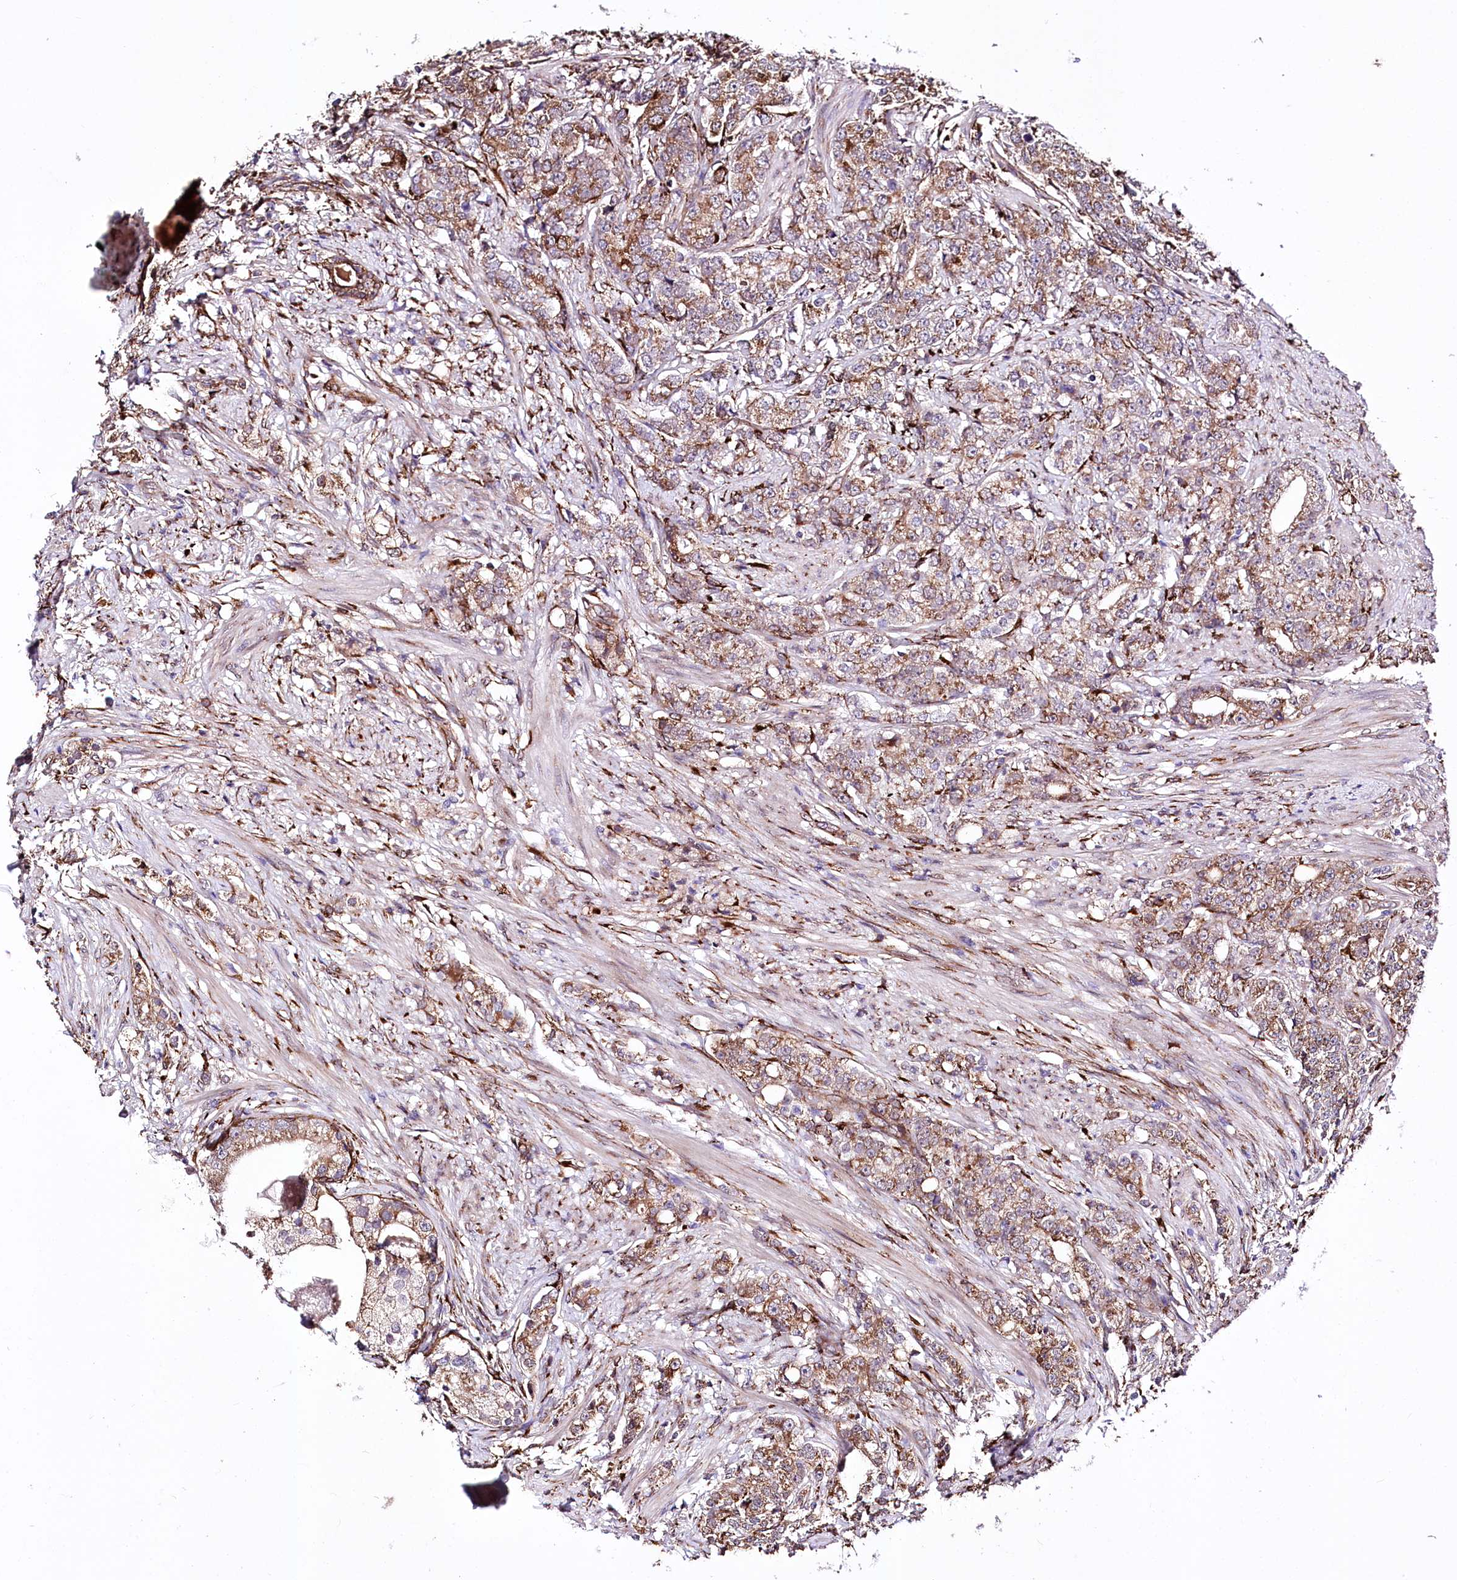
{"staining": {"intensity": "moderate", "quantity": ">75%", "location": "cytoplasmic/membranous"}, "tissue": "prostate cancer", "cell_type": "Tumor cells", "image_type": "cancer", "snomed": [{"axis": "morphology", "description": "Adenocarcinoma, High grade"}, {"axis": "topography", "description": "Prostate"}], "caption": "The photomicrograph shows a brown stain indicating the presence of a protein in the cytoplasmic/membranous of tumor cells in adenocarcinoma (high-grade) (prostate).", "gene": "WWC1", "patient": {"sex": "male", "age": 69}}